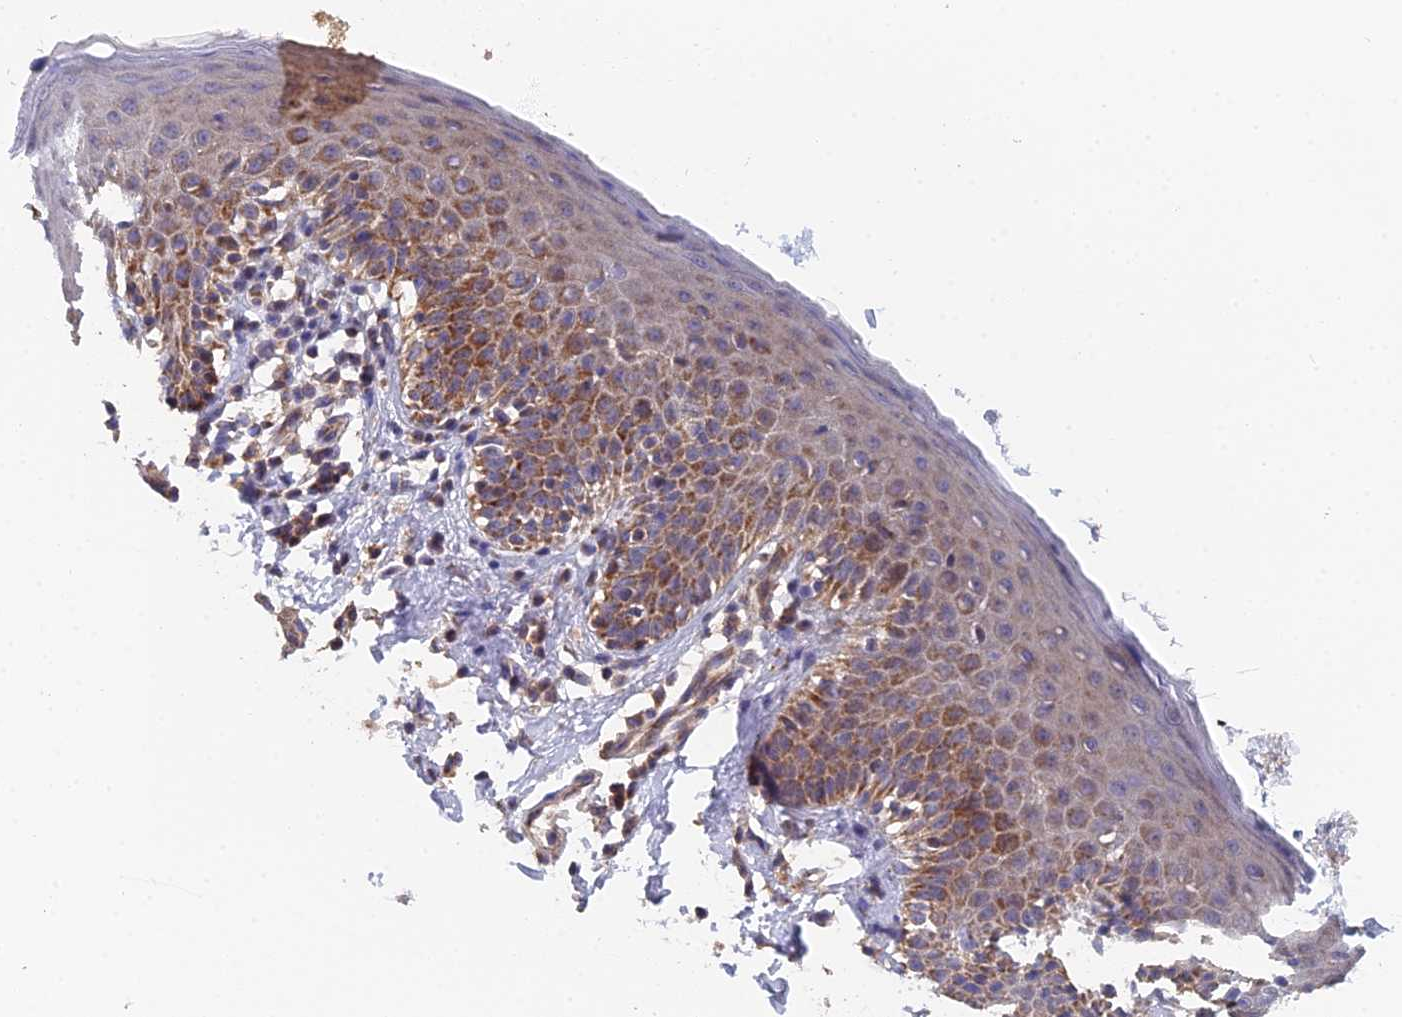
{"staining": {"intensity": "moderate", "quantity": "25%-75%", "location": "cytoplasmic/membranous"}, "tissue": "skin", "cell_type": "Epidermal cells", "image_type": "normal", "snomed": [{"axis": "morphology", "description": "Normal tissue, NOS"}, {"axis": "topography", "description": "Vulva"}], "caption": "An image of skin stained for a protein displays moderate cytoplasmic/membranous brown staining in epidermal cells.", "gene": "ECSIT", "patient": {"sex": "female", "age": 66}}